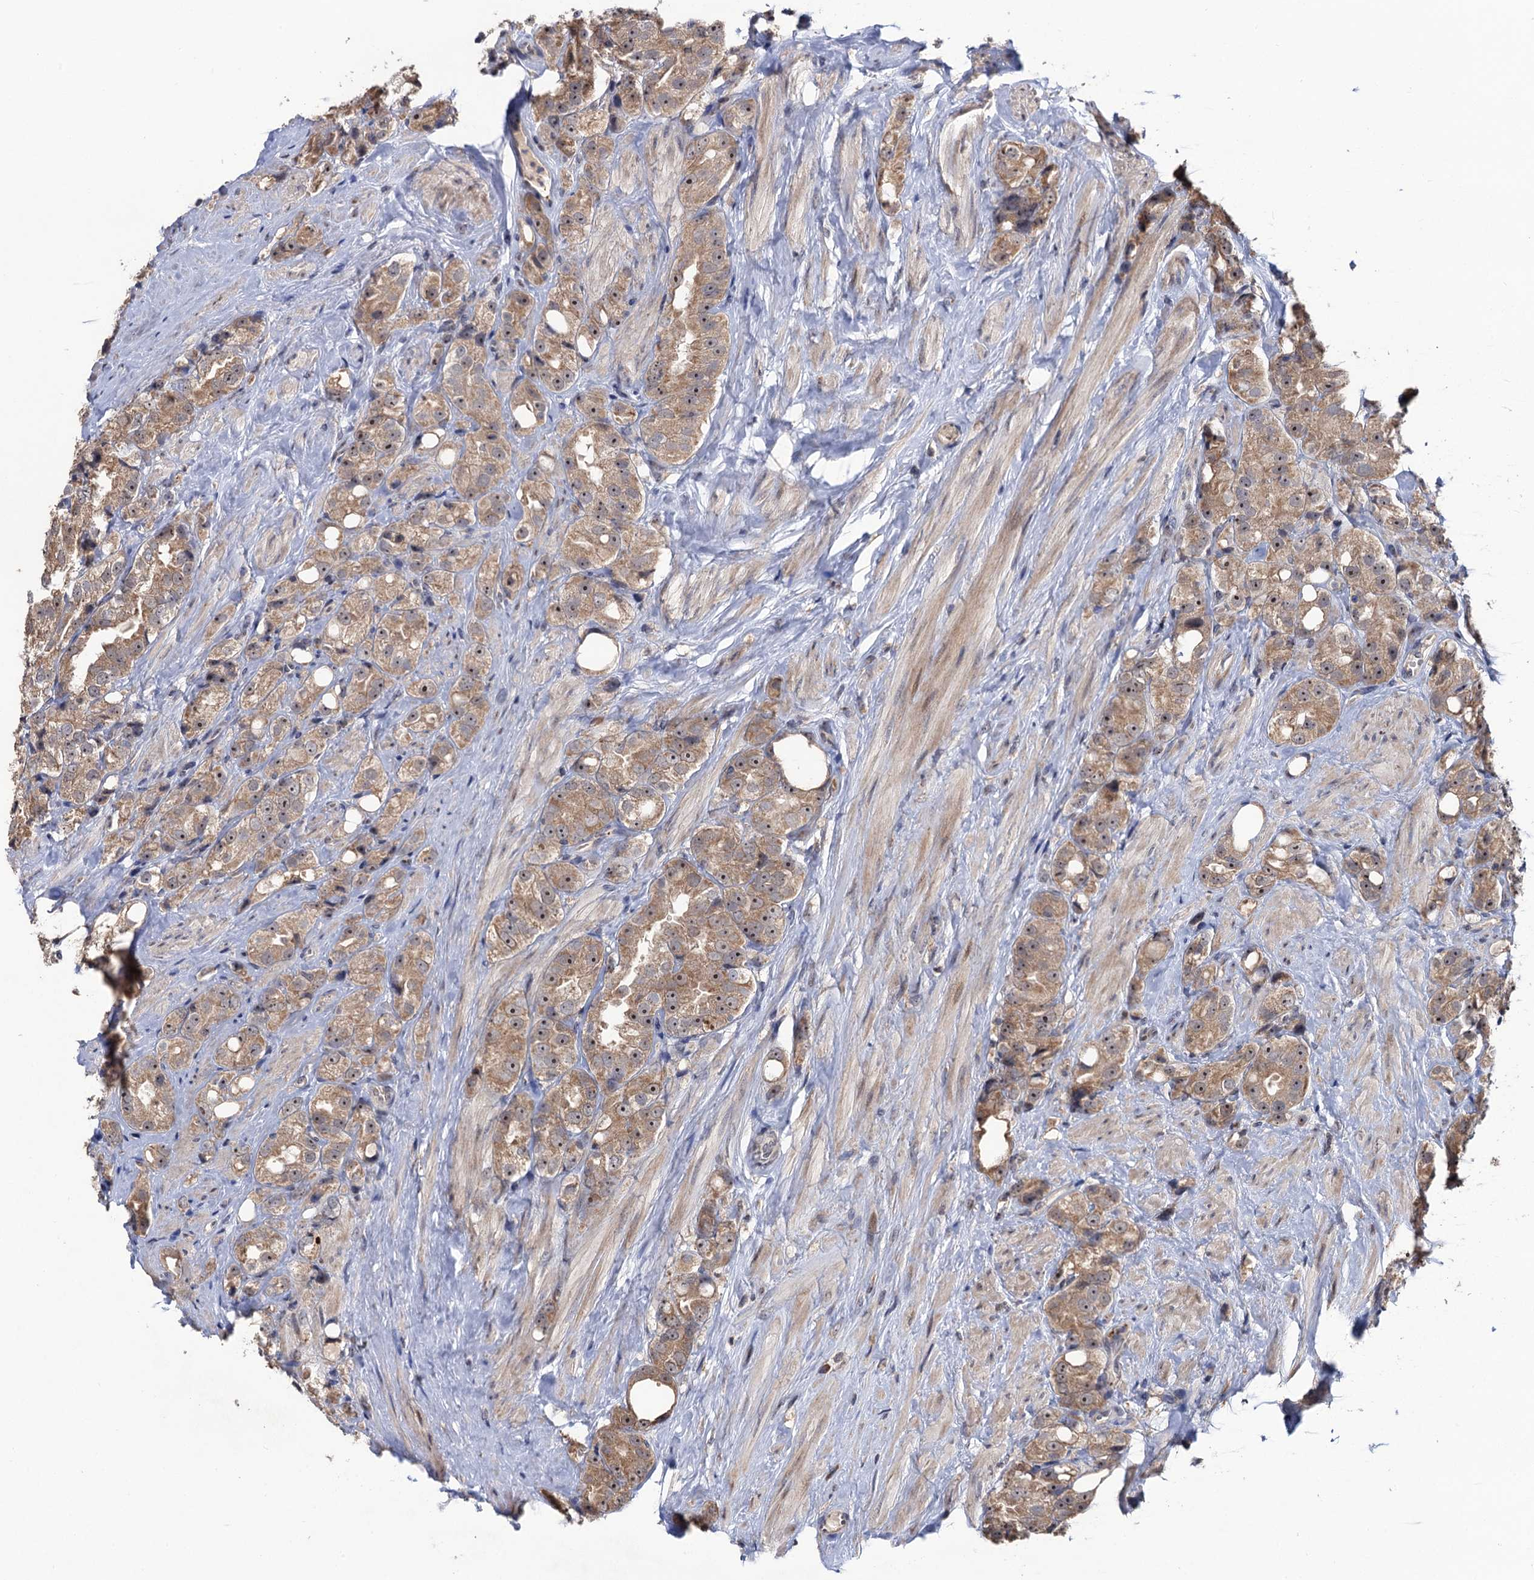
{"staining": {"intensity": "moderate", "quantity": ">75%", "location": "cytoplasmic/membranous"}, "tissue": "prostate cancer", "cell_type": "Tumor cells", "image_type": "cancer", "snomed": [{"axis": "morphology", "description": "Adenocarcinoma, NOS"}, {"axis": "topography", "description": "Prostate"}], "caption": "Protein expression by IHC displays moderate cytoplasmic/membranous expression in approximately >75% of tumor cells in prostate cancer (adenocarcinoma).", "gene": "LRRC63", "patient": {"sex": "male", "age": 79}}